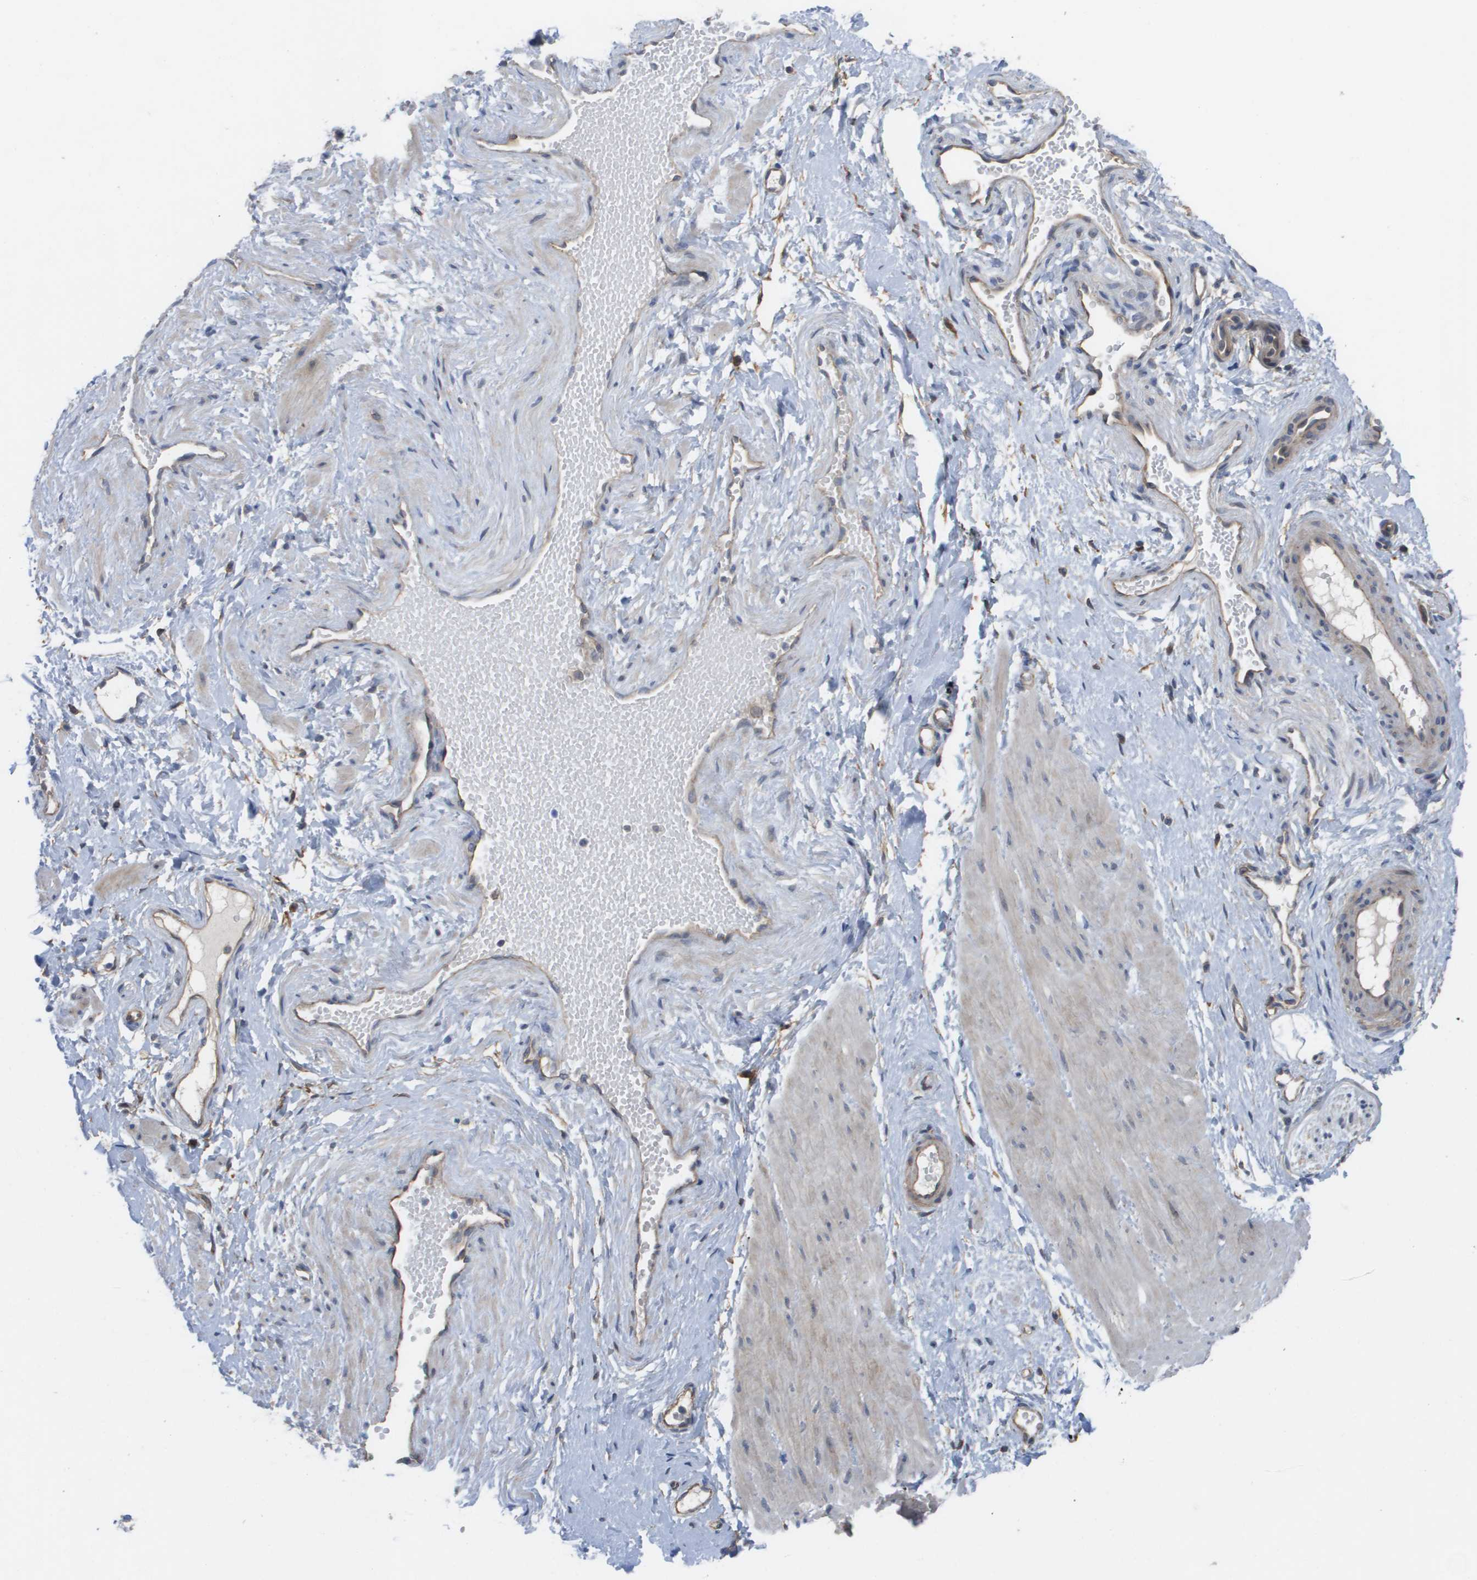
{"staining": {"intensity": "moderate", "quantity": "25%-75%", "location": "cytoplasmic/membranous"}, "tissue": "adipose tissue", "cell_type": "Adipocytes", "image_type": "normal", "snomed": [{"axis": "morphology", "description": "Normal tissue, NOS"}, {"axis": "topography", "description": "Soft tissue"}, {"axis": "topography", "description": "Vascular tissue"}], "caption": "Adipose tissue stained with immunohistochemistry shows moderate cytoplasmic/membranous expression in approximately 25%-75% of adipocytes.", "gene": "MTARC2", "patient": {"sex": "female", "age": 35}}